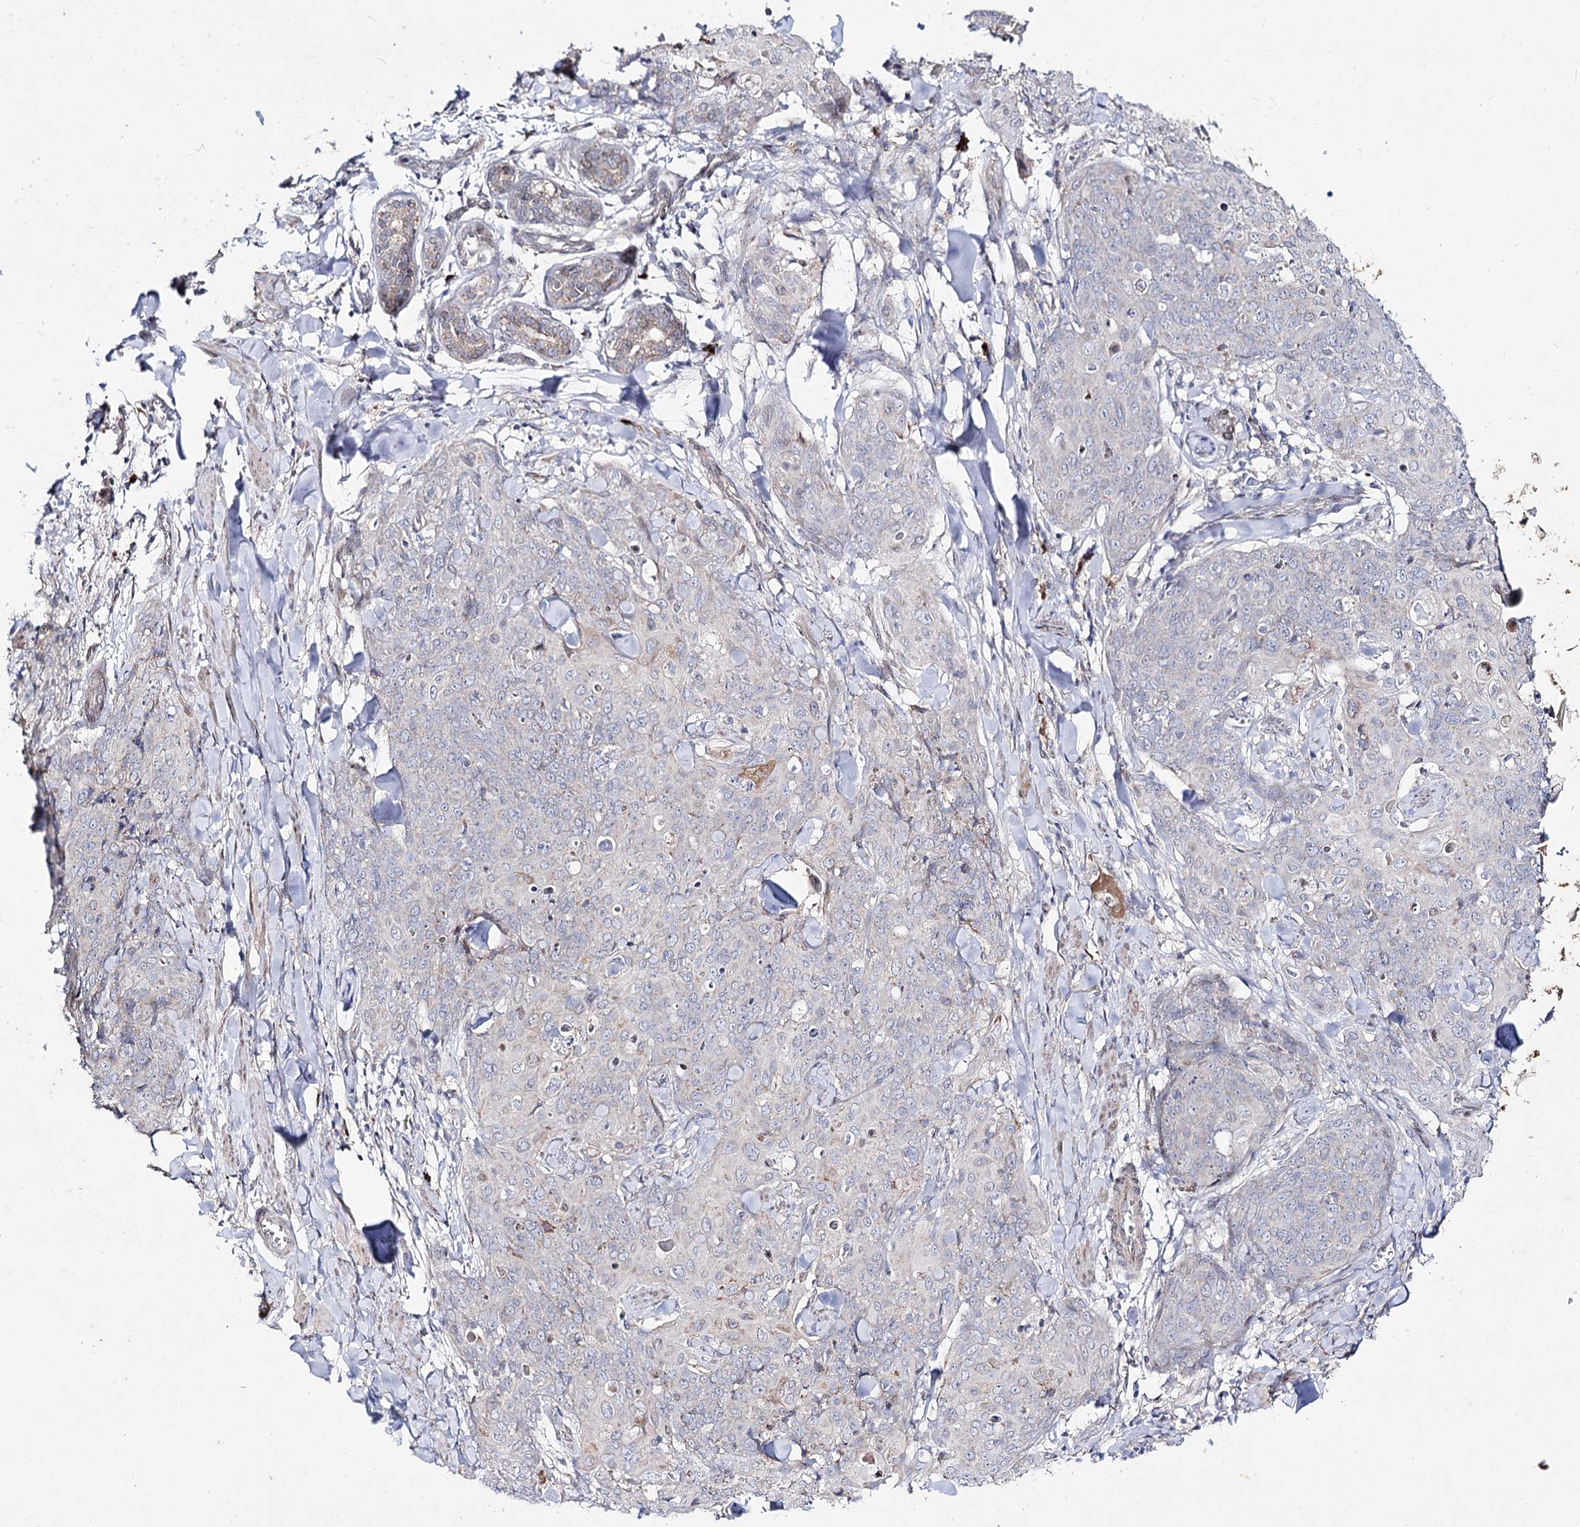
{"staining": {"intensity": "negative", "quantity": "none", "location": "none"}, "tissue": "skin cancer", "cell_type": "Tumor cells", "image_type": "cancer", "snomed": [{"axis": "morphology", "description": "Squamous cell carcinoma, NOS"}, {"axis": "topography", "description": "Skin"}, {"axis": "topography", "description": "Vulva"}], "caption": "DAB (3,3'-diaminobenzidine) immunohistochemical staining of skin squamous cell carcinoma demonstrates no significant staining in tumor cells. (DAB immunohistochemistry visualized using brightfield microscopy, high magnification).", "gene": "C11orf80", "patient": {"sex": "female", "age": 85}}